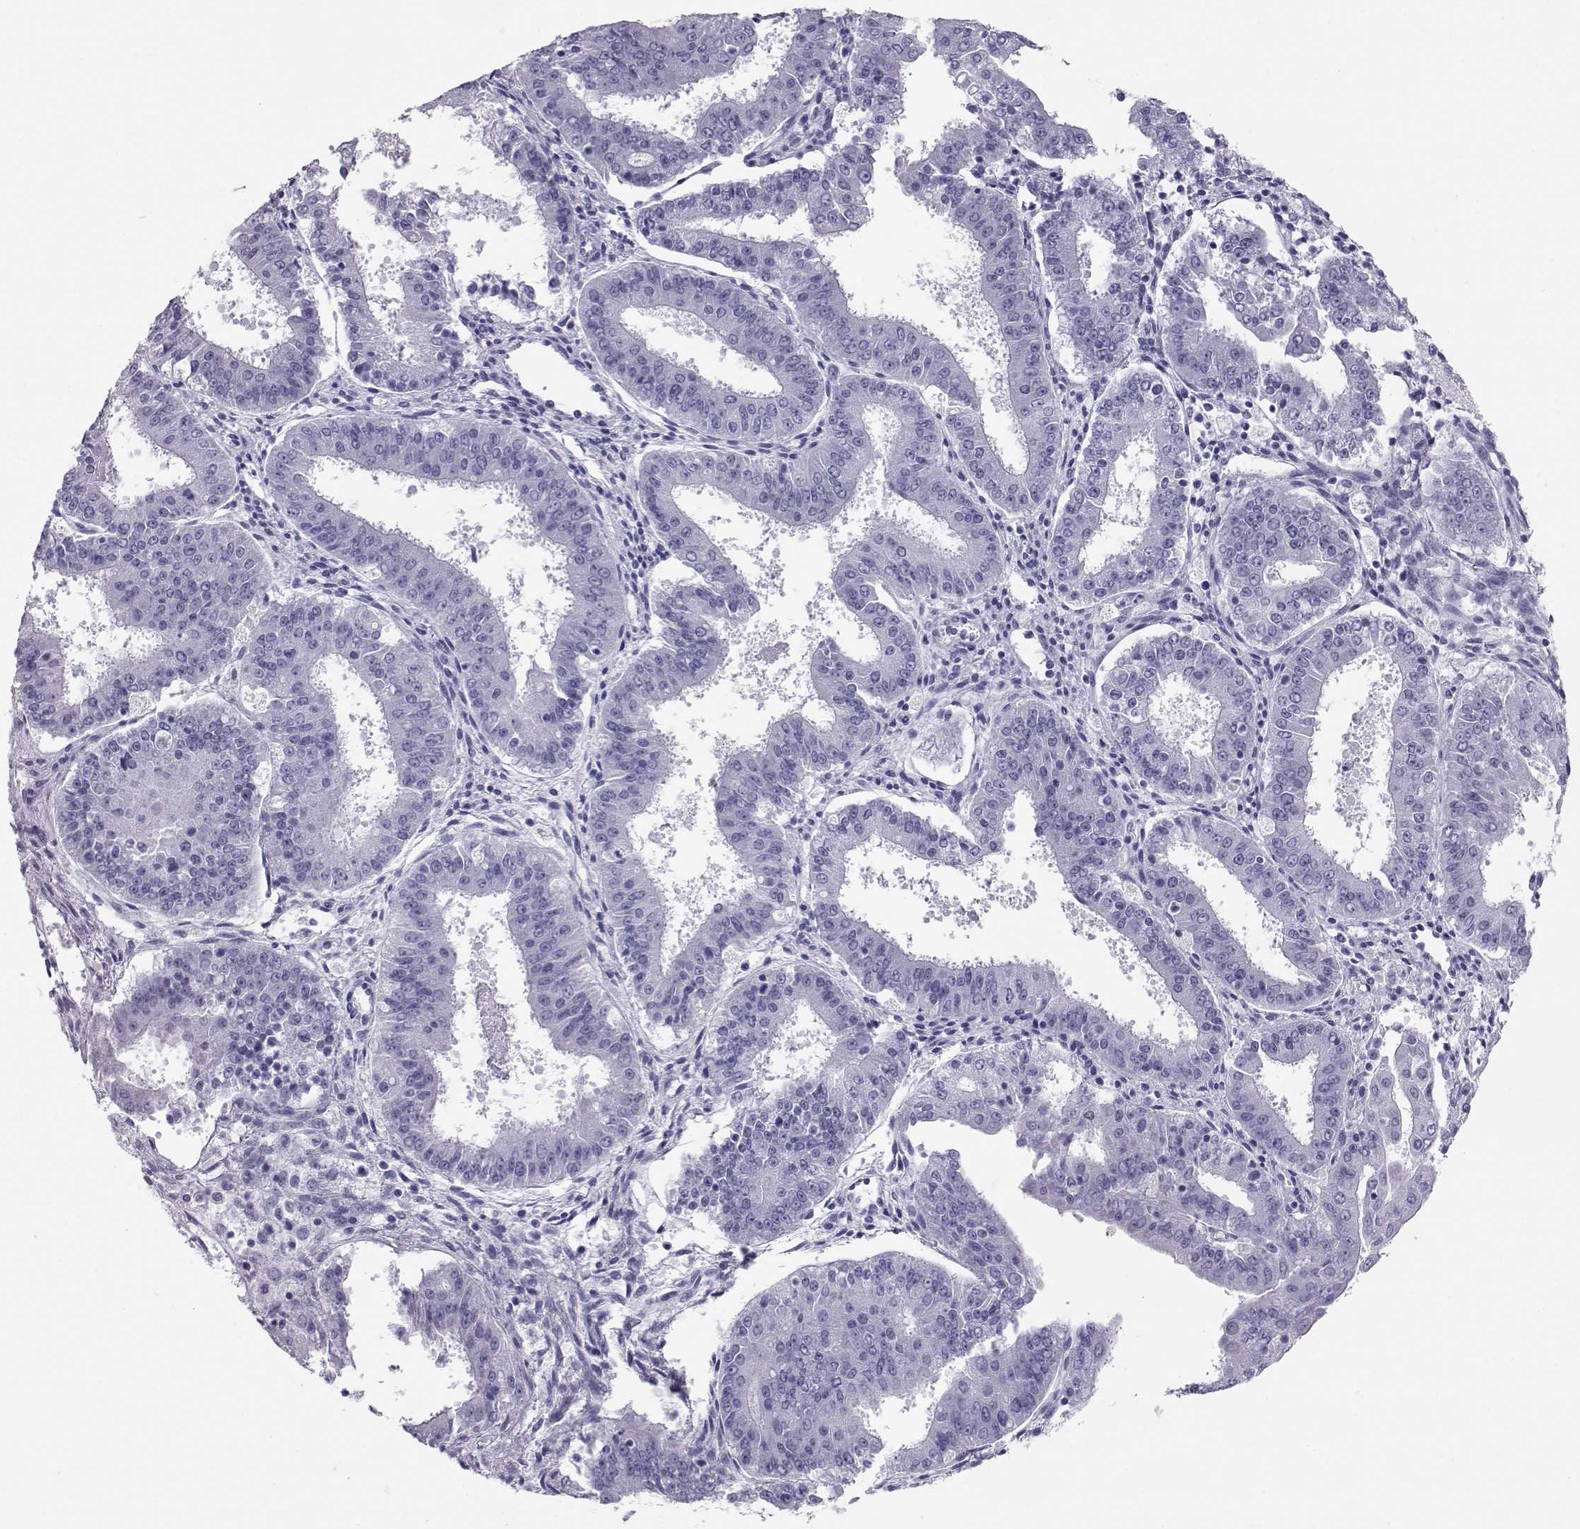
{"staining": {"intensity": "negative", "quantity": "none", "location": "none"}, "tissue": "ovarian cancer", "cell_type": "Tumor cells", "image_type": "cancer", "snomed": [{"axis": "morphology", "description": "Carcinoma, endometroid"}, {"axis": "topography", "description": "Ovary"}], "caption": "Ovarian cancer (endometroid carcinoma) was stained to show a protein in brown. There is no significant expression in tumor cells. The staining was performed using DAB (3,3'-diaminobenzidine) to visualize the protein expression in brown, while the nuclei were stained in blue with hematoxylin (Magnification: 20x).", "gene": "RD3", "patient": {"sex": "female", "age": 42}}